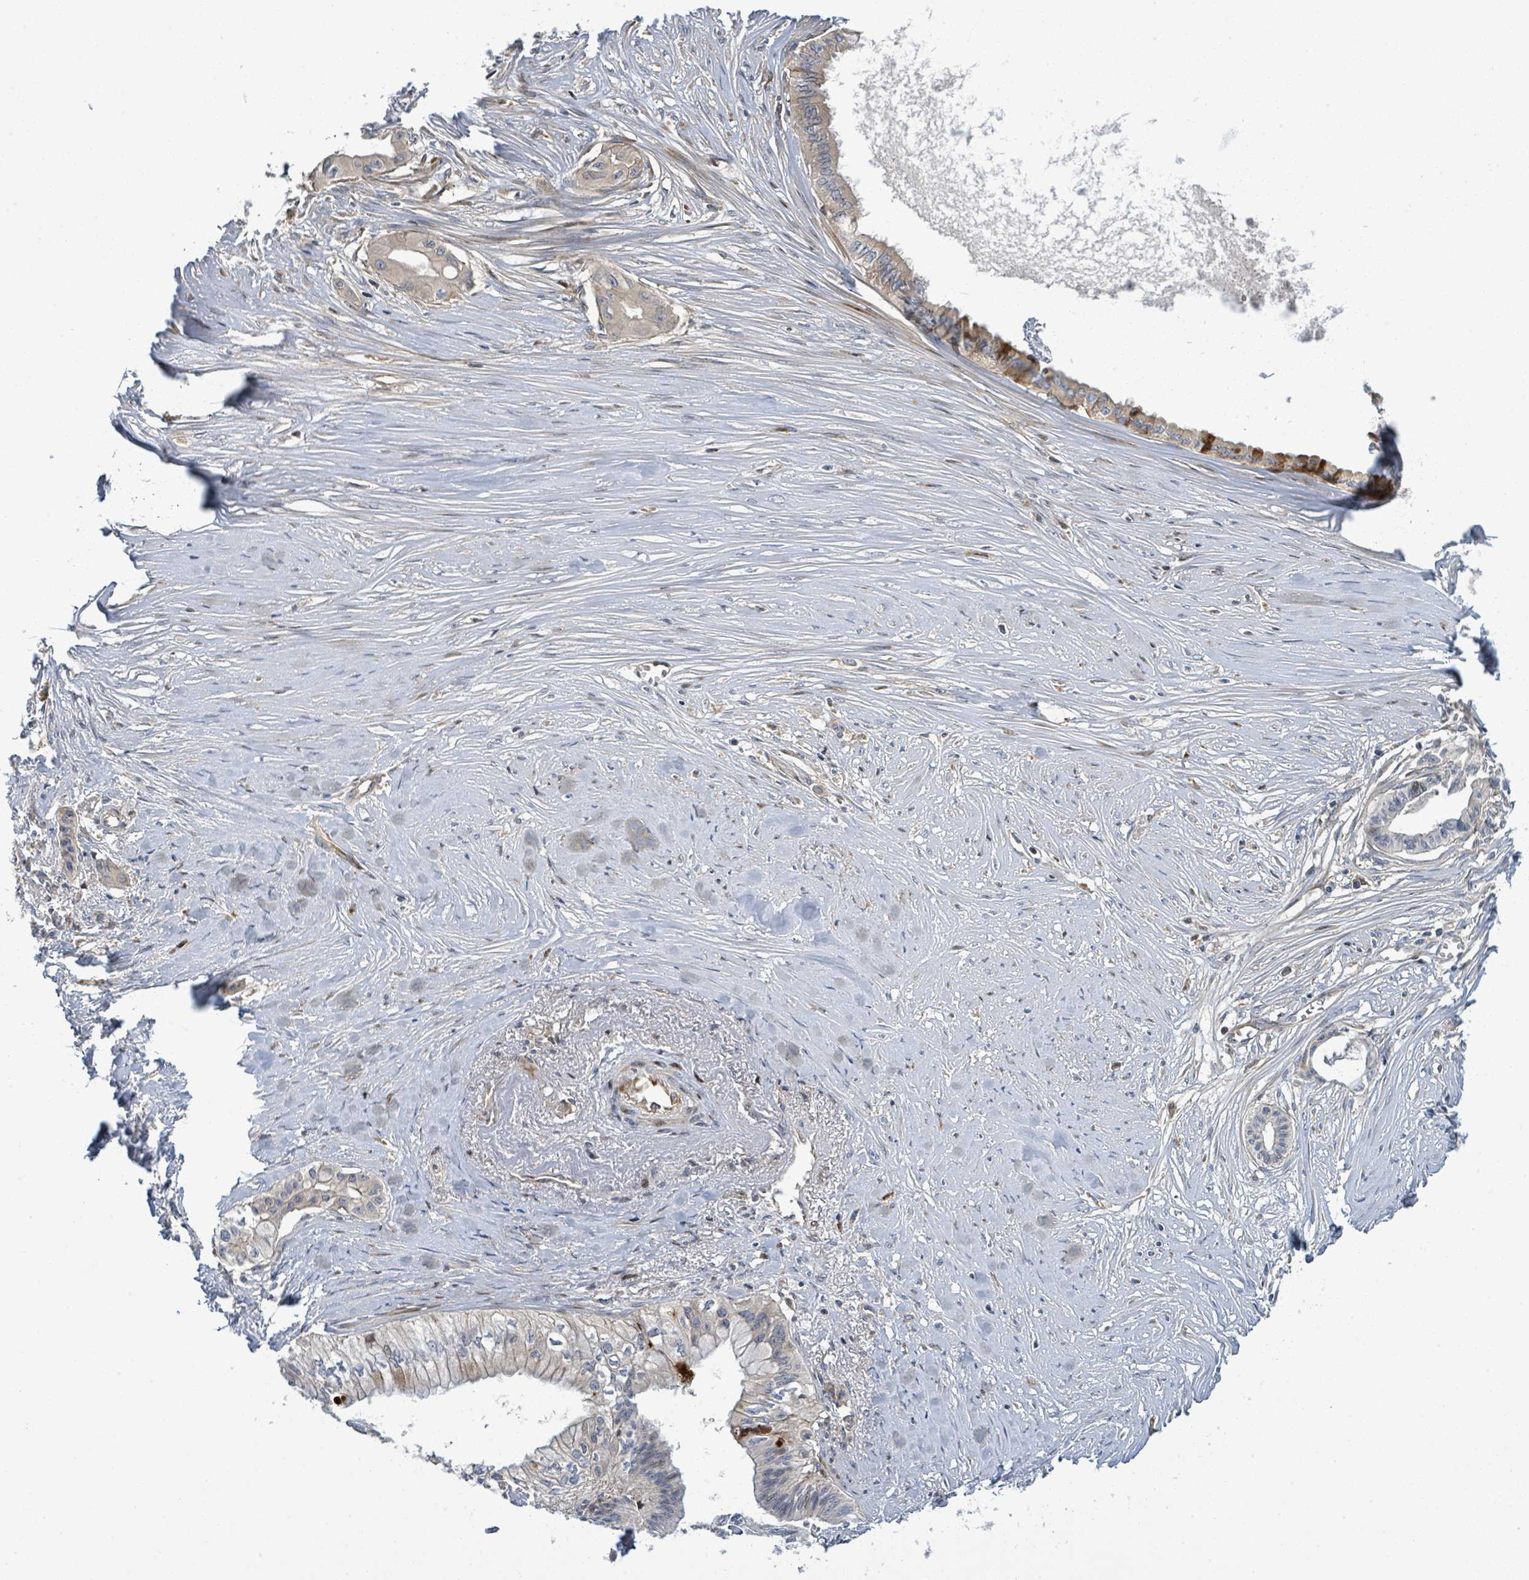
{"staining": {"intensity": "weak", "quantity": "<25%", "location": "cytoplasmic/membranous"}, "tissue": "pancreatic cancer", "cell_type": "Tumor cells", "image_type": "cancer", "snomed": [{"axis": "morphology", "description": "Adenocarcinoma, NOS"}, {"axis": "topography", "description": "Pancreas"}], "caption": "DAB immunohistochemical staining of human pancreatic cancer displays no significant staining in tumor cells. Brightfield microscopy of immunohistochemistry (IHC) stained with DAB (3,3'-diaminobenzidine) (brown) and hematoxylin (blue), captured at high magnification.", "gene": "CFAP210", "patient": {"sex": "male", "age": 71}}